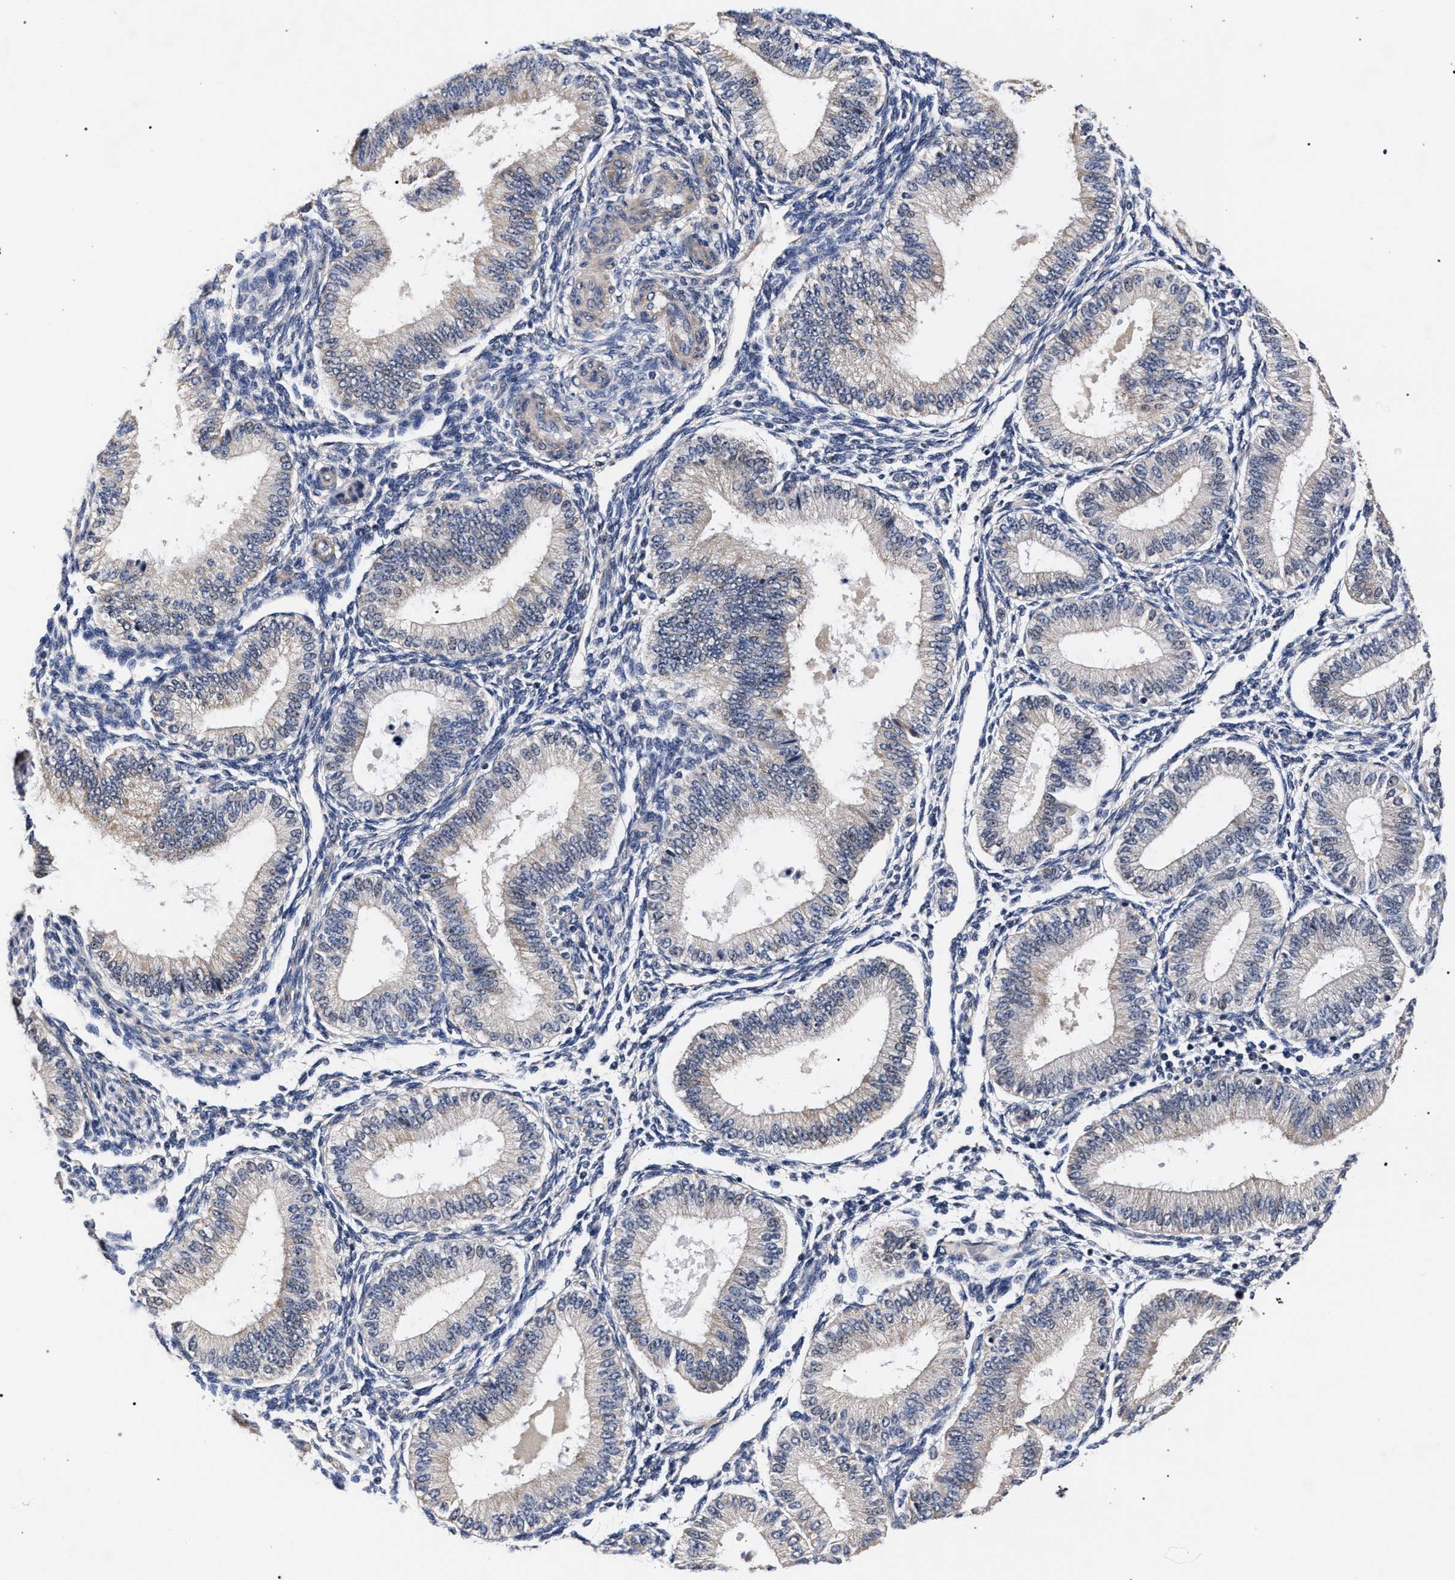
{"staining": {"intensity": "negative", "quantity": "none", "location": "none"}, "tissue": "endometrium", "cell_type": "Cells in endometrial stroma", "image_type": "normal", "snomed": [{"axis": "morphology", "description": "Normal tissue, NOS"}, {"axis": "topography", "description": "Endometrium"}], "caption": "High power microscopy micrograph of an immunohistochemistry (IHC) micrograph of benign endometrium, revealing no significant positivity in cells in endometrial stroma.", "gene": "CFAP95", "patient": {"sex": "female", "age": 39}}